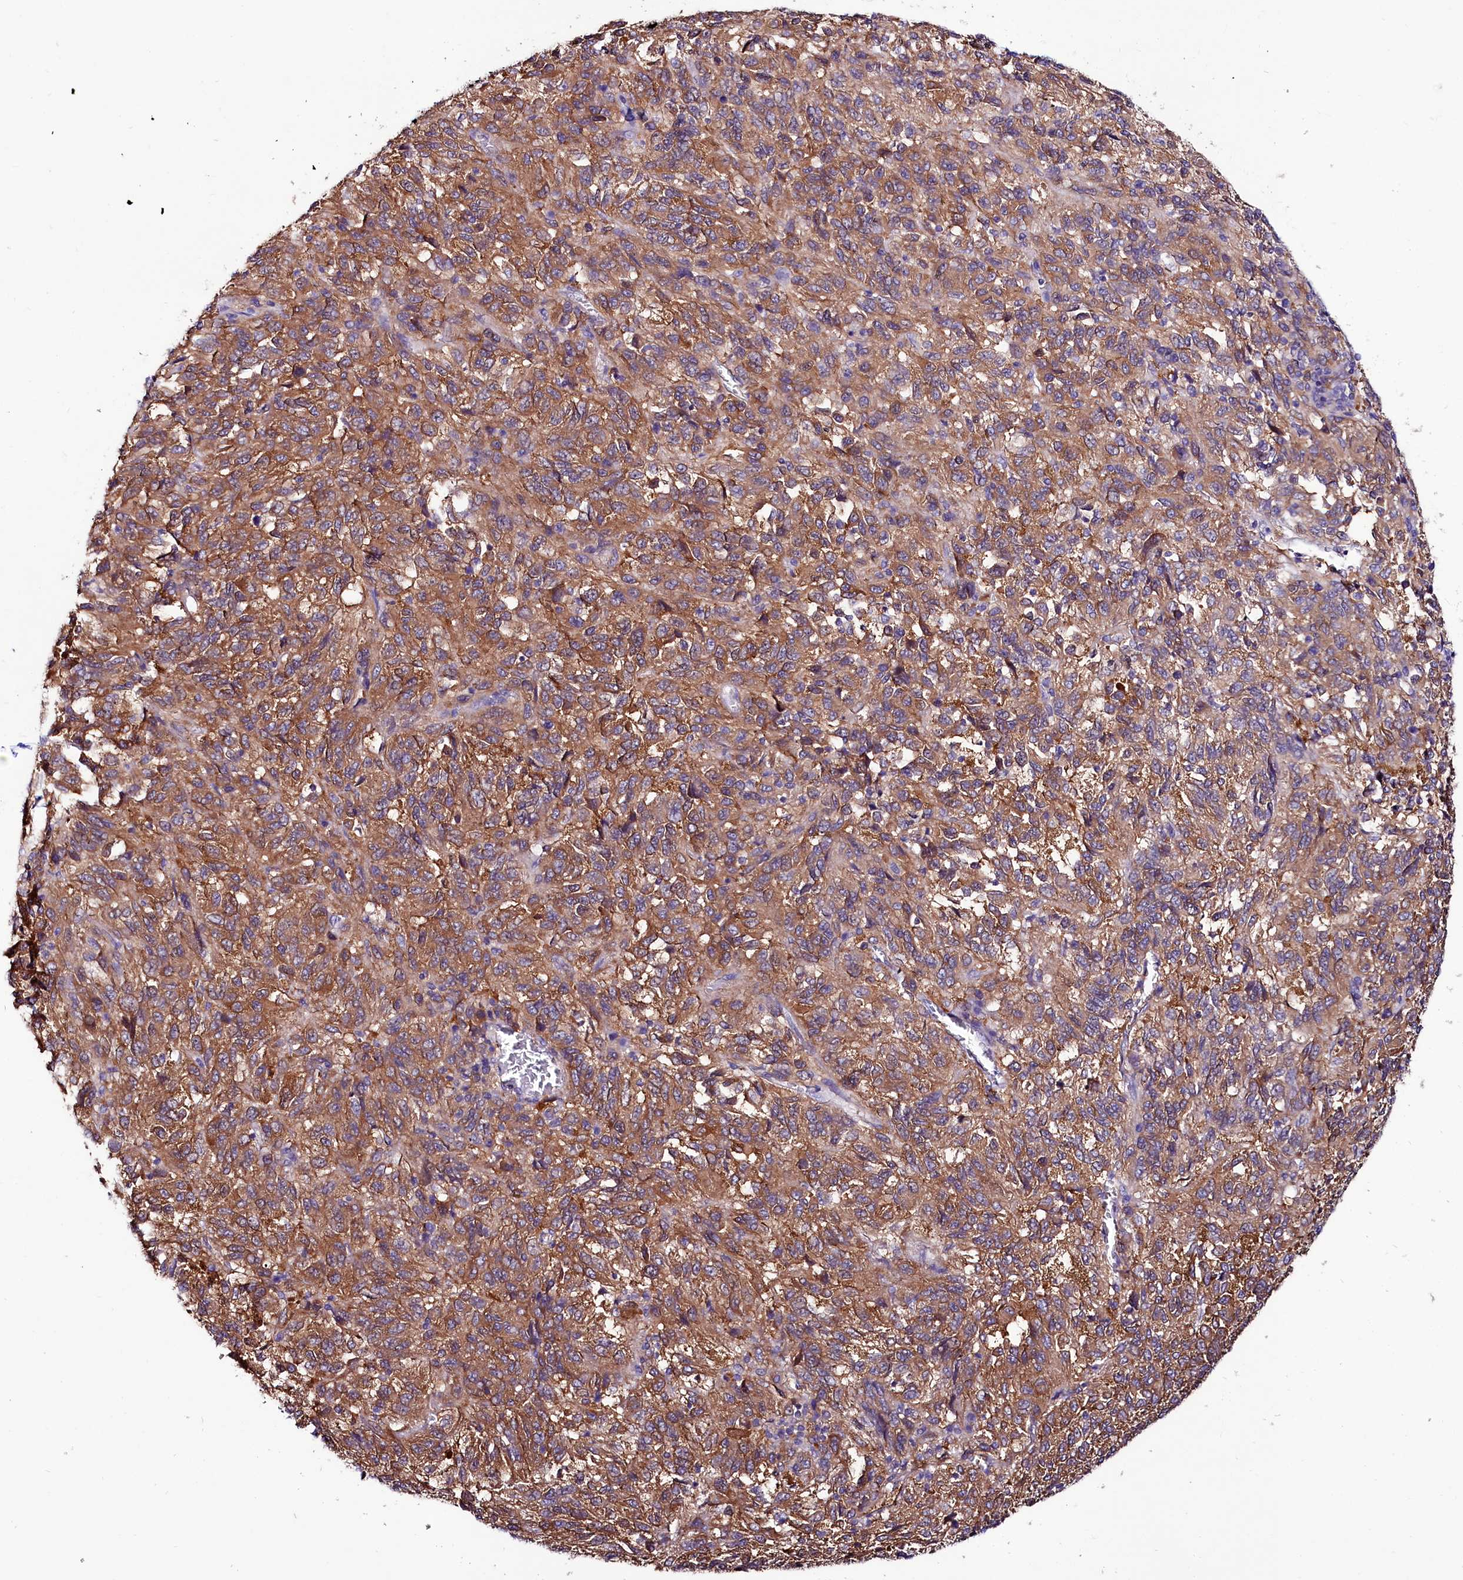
{"staining": {"intensity": "moderate", "quantity": ">75%", "location": "cytoplasmic/membranous"}, "tissue": "melanoma", "cell_type": "Tumor cells", "image_type": "cancer", "snomed": [{"axis": "morphology", "description": "Malignant melanoma, Metastatic site"}, {"axis": "topography", "description": "Lung"}], "caption": "Immunohistochemical staining of melanoma displays moderate cytoplasmic/membranous protein staining in about >75% of tumor cells.", "gene": "ABHD5", "patient": {"sex": "male", "age": 64}}